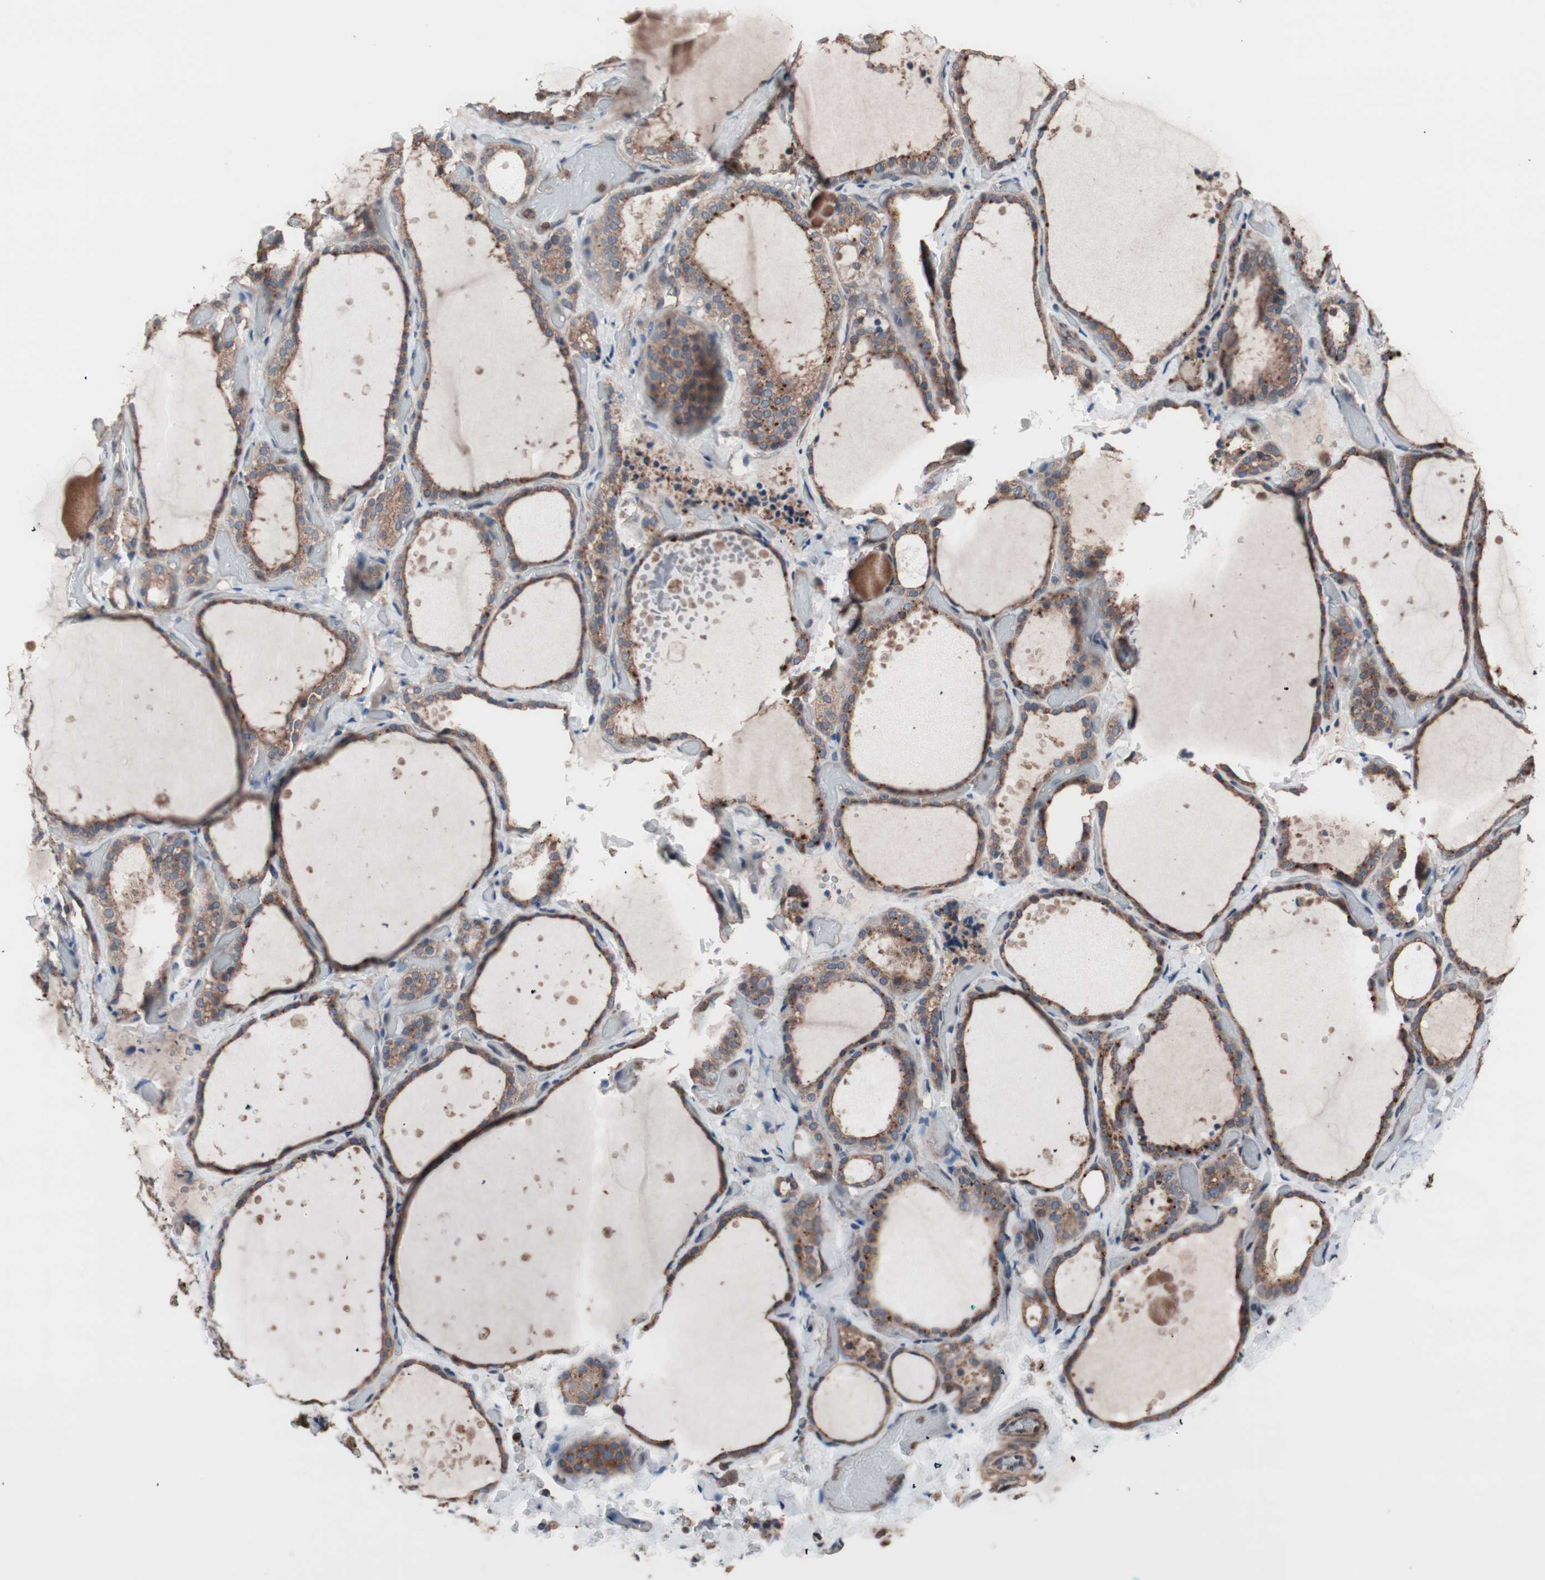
{"staining": {"intensity": "moderate", "quantity": ">75%", "location": "cytoplasmic/membranous"}, "tissue": "thyroid gland", "cell_type": "Glandular cells", "image_type": "normal", "snomed": [{"axis": "morphology", "description": "Normal tissue, NOS"}, {"axis": "topography", "description": "Thyroid gland"}], "caption": "Glandular cells demonstrate moderate cytoplasmic/membranous positivity in approximately >75% of cells in unremarkable thyroid gland.", "gene": "ATG7", "patient": {"sex": "female", "age": 44}}